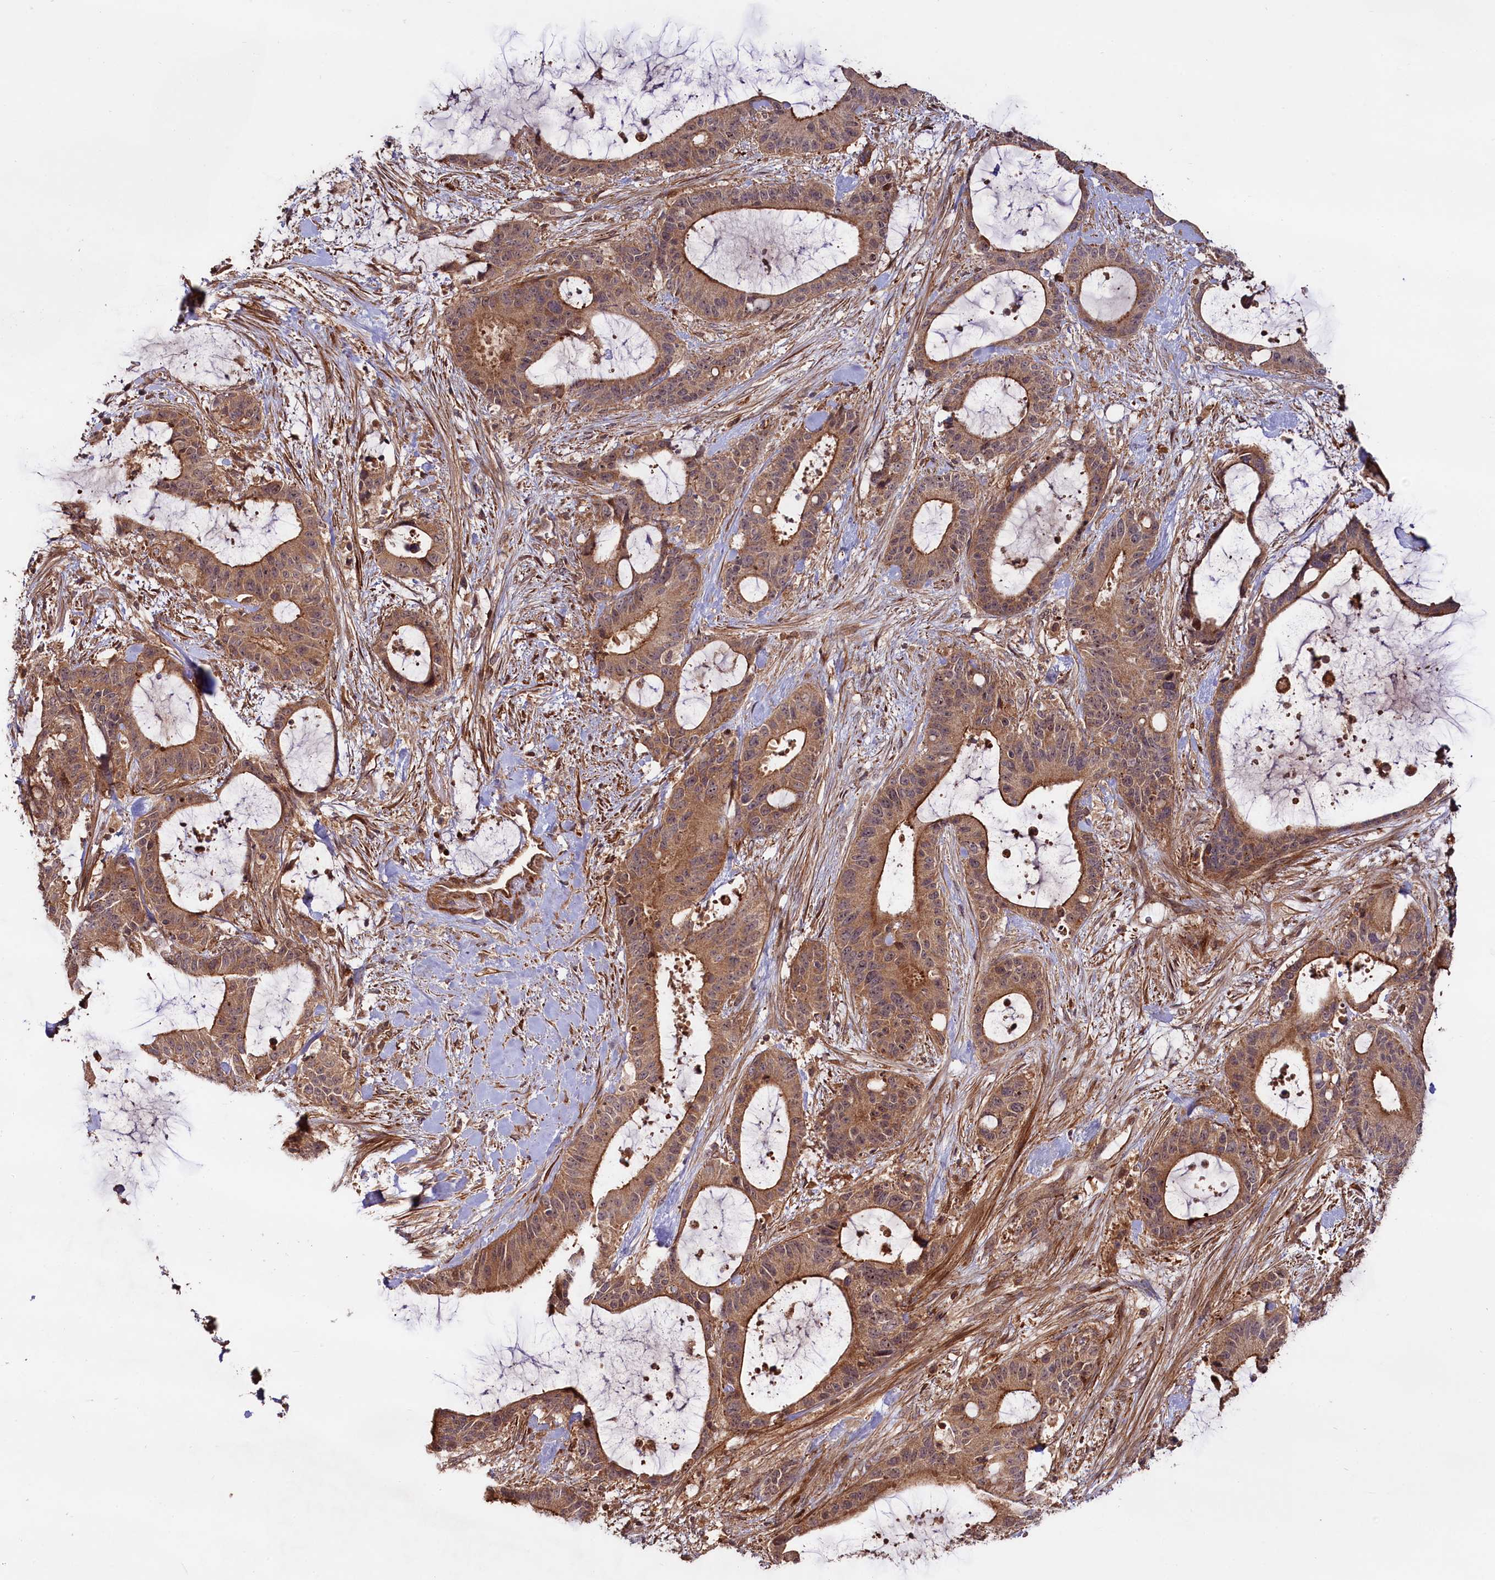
{"staining": {"intensity": "moderate", "quantity": ">75%", "location": "cytoplasmic/membranous"}, "tissue": "liver cancer", "cell_type": "Tumor cells", "image_type": "cancer", "snomed": [{"axis": "morphology", "description": "Normal tissue, NOS"}, {"axis": "morphology", "description": "Cholangiocarcinoma"}, {"axis": "topography", "description": "Liver"}, {"axis": "topography", "description": "Peripheral nerve tissue"}], "caption": "Immunohistochemical staining of liver cancer (cholangiocarcinoma) demonstrates moderate cytoplasmic/membranous protein staining in about >75% of tumor cells.", "gene": "NEDD1", "patient": {"sex": "female", "age": 73}}